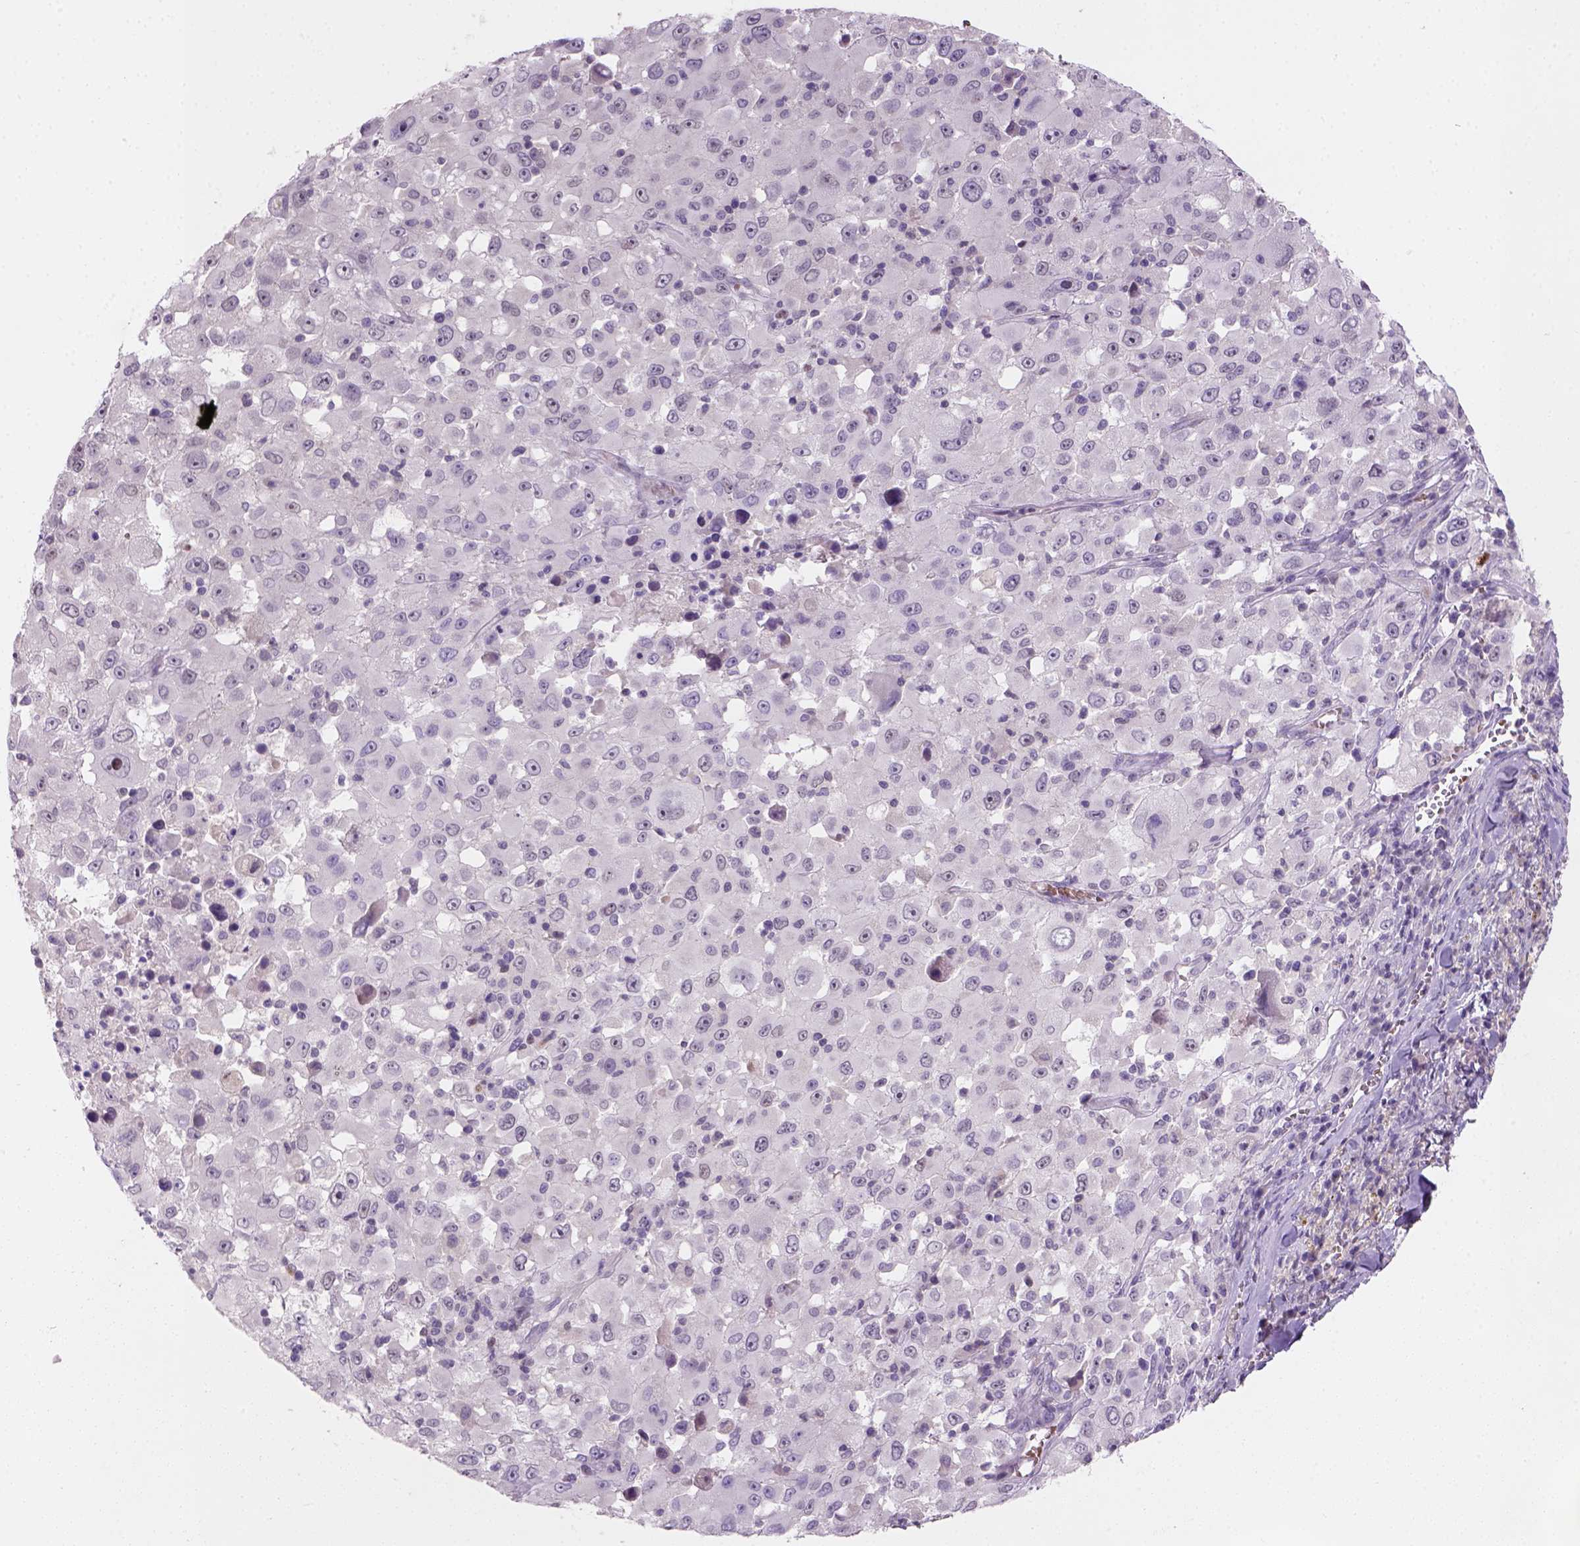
{"staining": {"intensity": "negative", "quantity": "none", "location": "none"}, "tissue": "melanoma", "cell_type": "Tumor cells", "image_type": "cancer", "snomed": [{"axis": "morphology", "description": "Malignant melanoma, Metastatic site"}, {"axis": "topography", "description": "Soft tissue"}], "caption": "A photomicrograph of human malignant melanoma (metastatic site) is negative for staining in tumor cells.", "gene": "ZMAT4", "patient": {"sex": "male", "age": 50}}